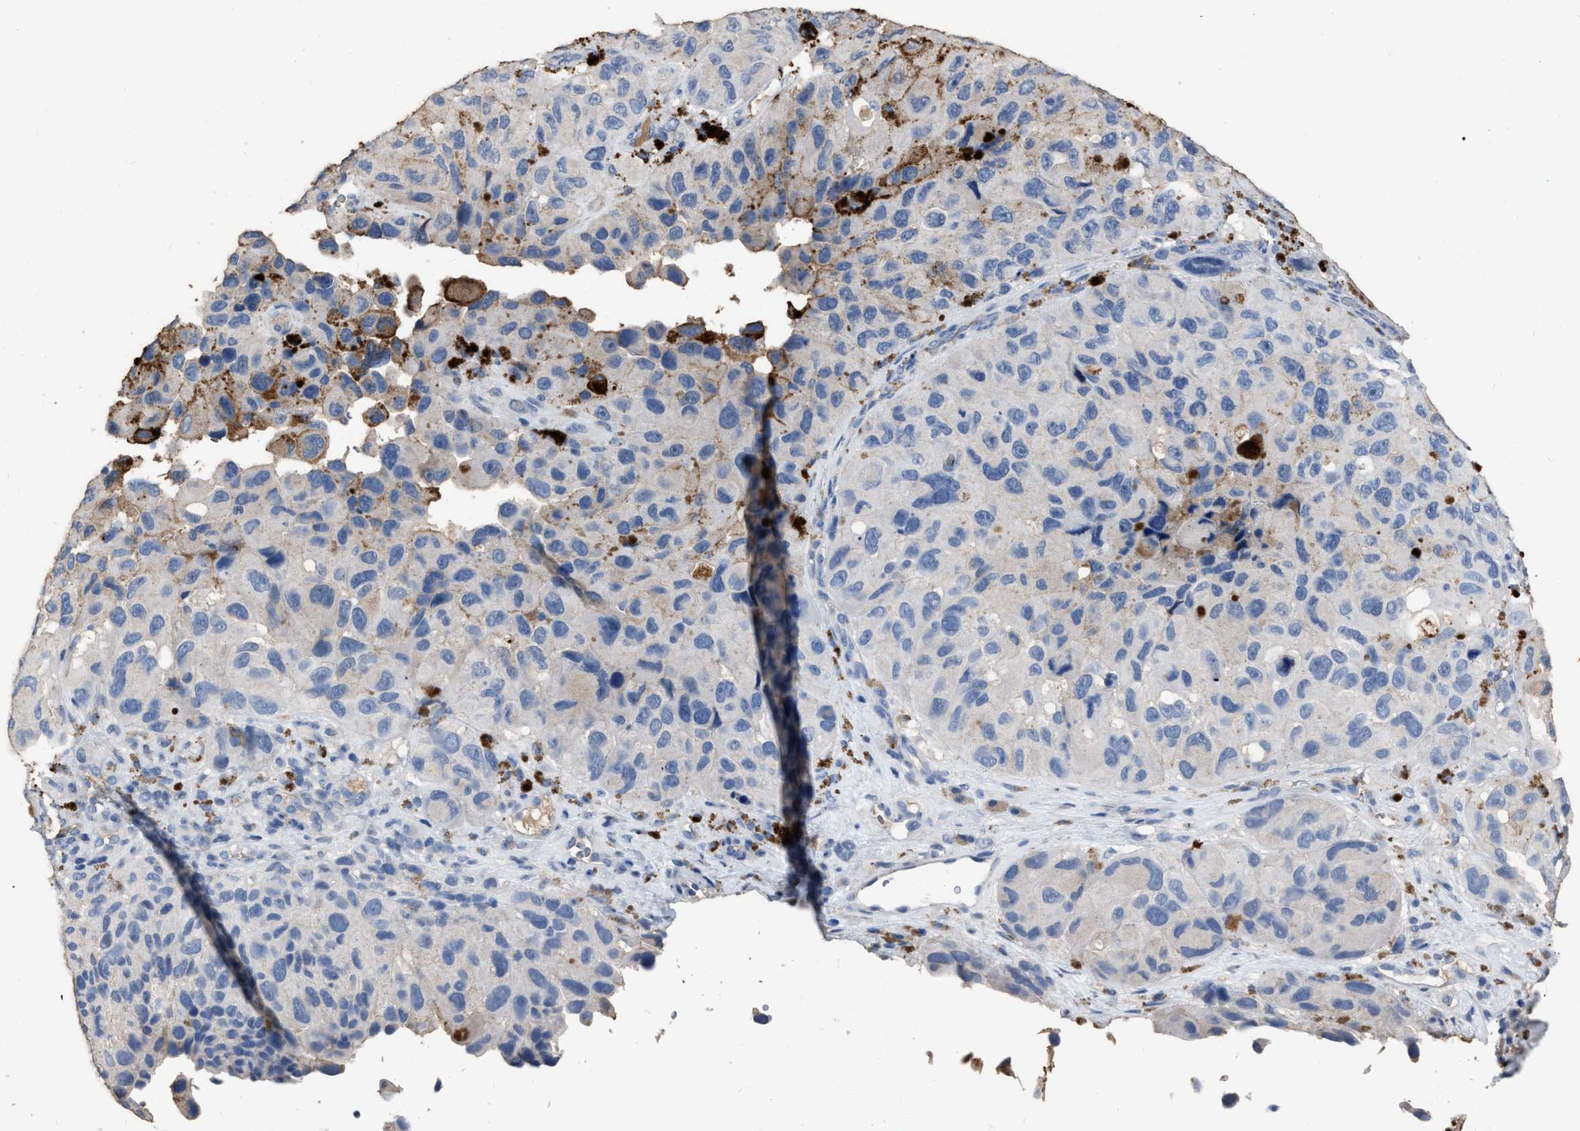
{"staining": {"intensity": "negative", "quantity": "none", "location": "none"}, "tissue": "melanoma", "cell_type": "Tumor cells", "image_type": "cancer", "snomed": [{"axis": "morphology", "description": "Malignant melanoma, NOS"}, {"axis": "topography", "description": "Skin"}], "caption": "Immunohistochemistry micrograph of melanoma stained for a protein (brown), which shows no expression in tumor cells.", "gene": "HABP2", "patient": {"sex": "female", "age": 73}}